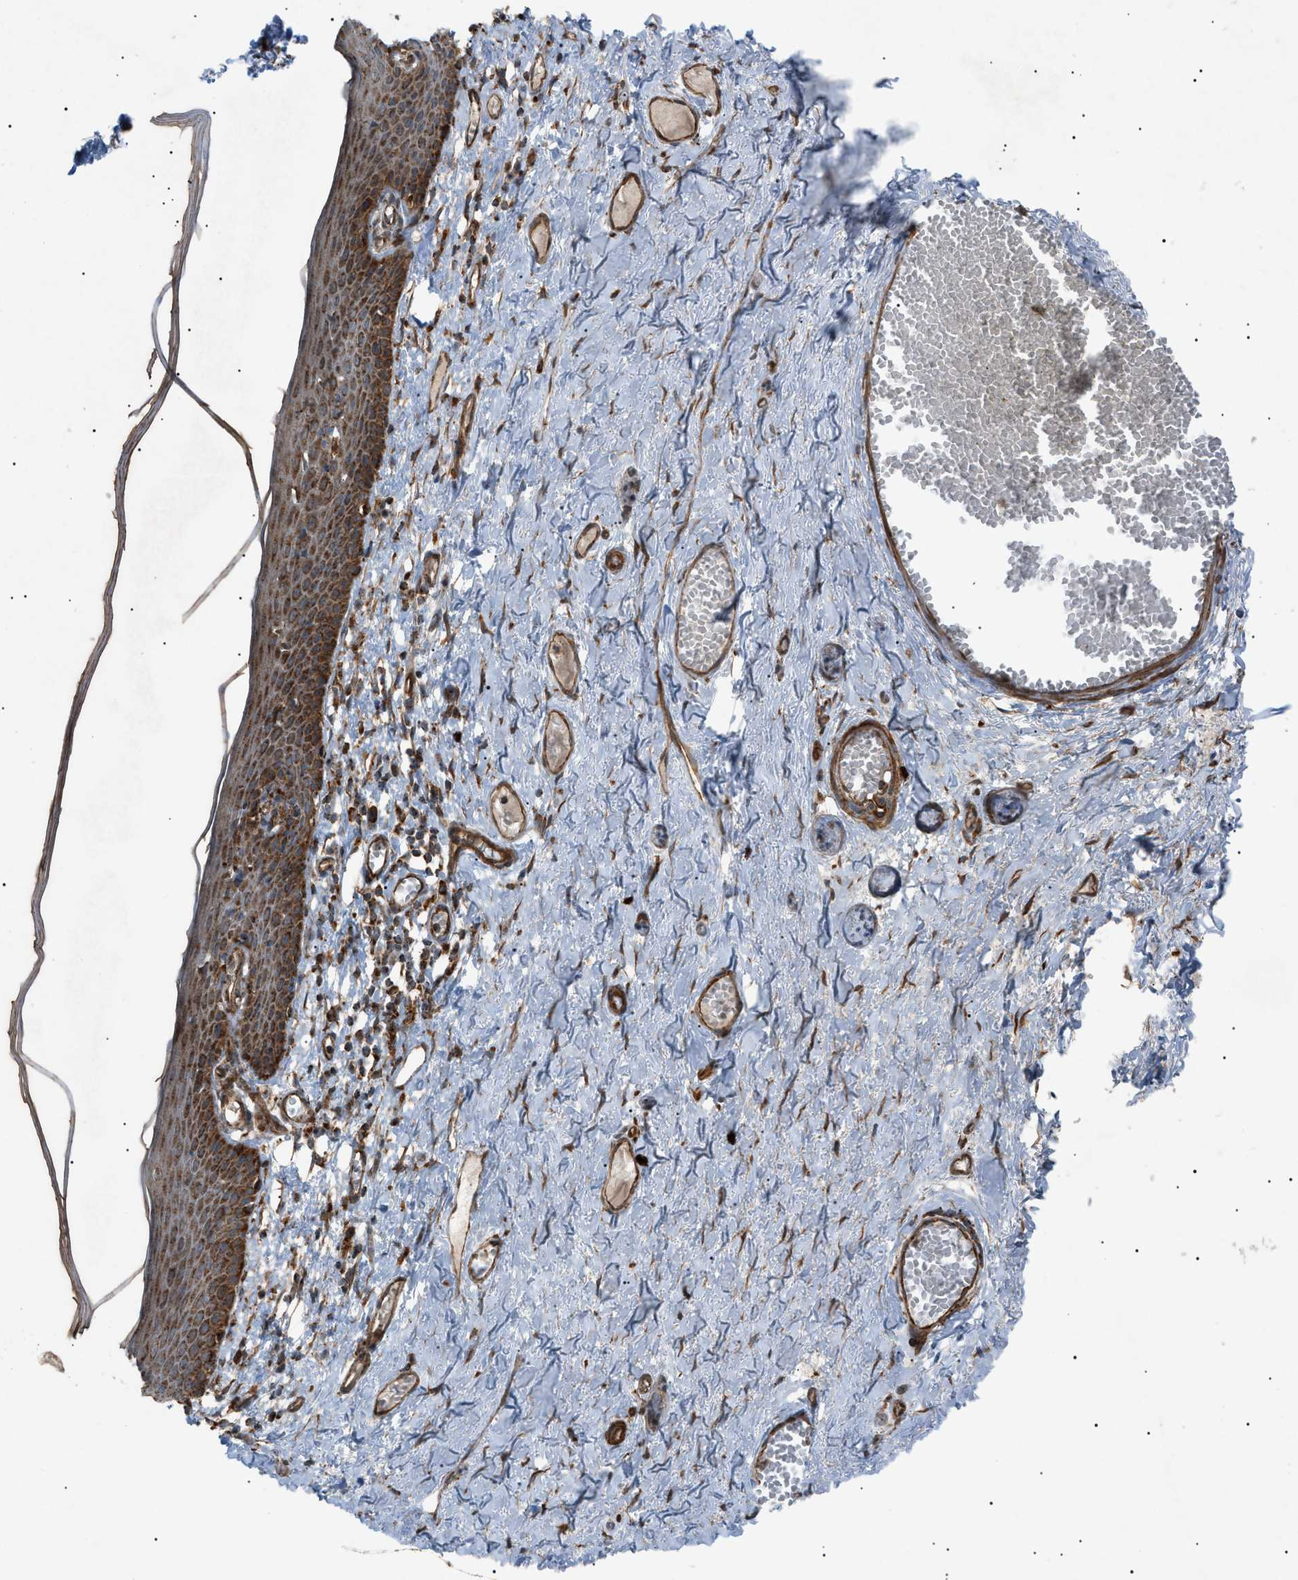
{"staining": {"intensity": "moderate", "quantity": ">75%", "location": "cytoplasmic/membranous"}, "tissue": "skin", "cell_type": "Epidermal cells", "image_type": "normal", "snomed": [{"axis": "morphology", "description": "Normal tissue, NOS"}, {"axis": "topography", "description": "Adipose tissue"}, {"axis": "topography", "description": "Vascular tissue"}, {"axis": "topography", "description": "Anal"}, {"axis": "topography", "description": "Peripheral nerve tissue"}], "caption": "The immunohistochemical stain highlights moderate cytoplasmic/membranous positivity in epidermal cells of normal skin. (brown staining indicates protein expression, while blue staining denotes nuclei).", "gene": "C1GALT1C1", "patient": {"sex": "female", "age": 54}}